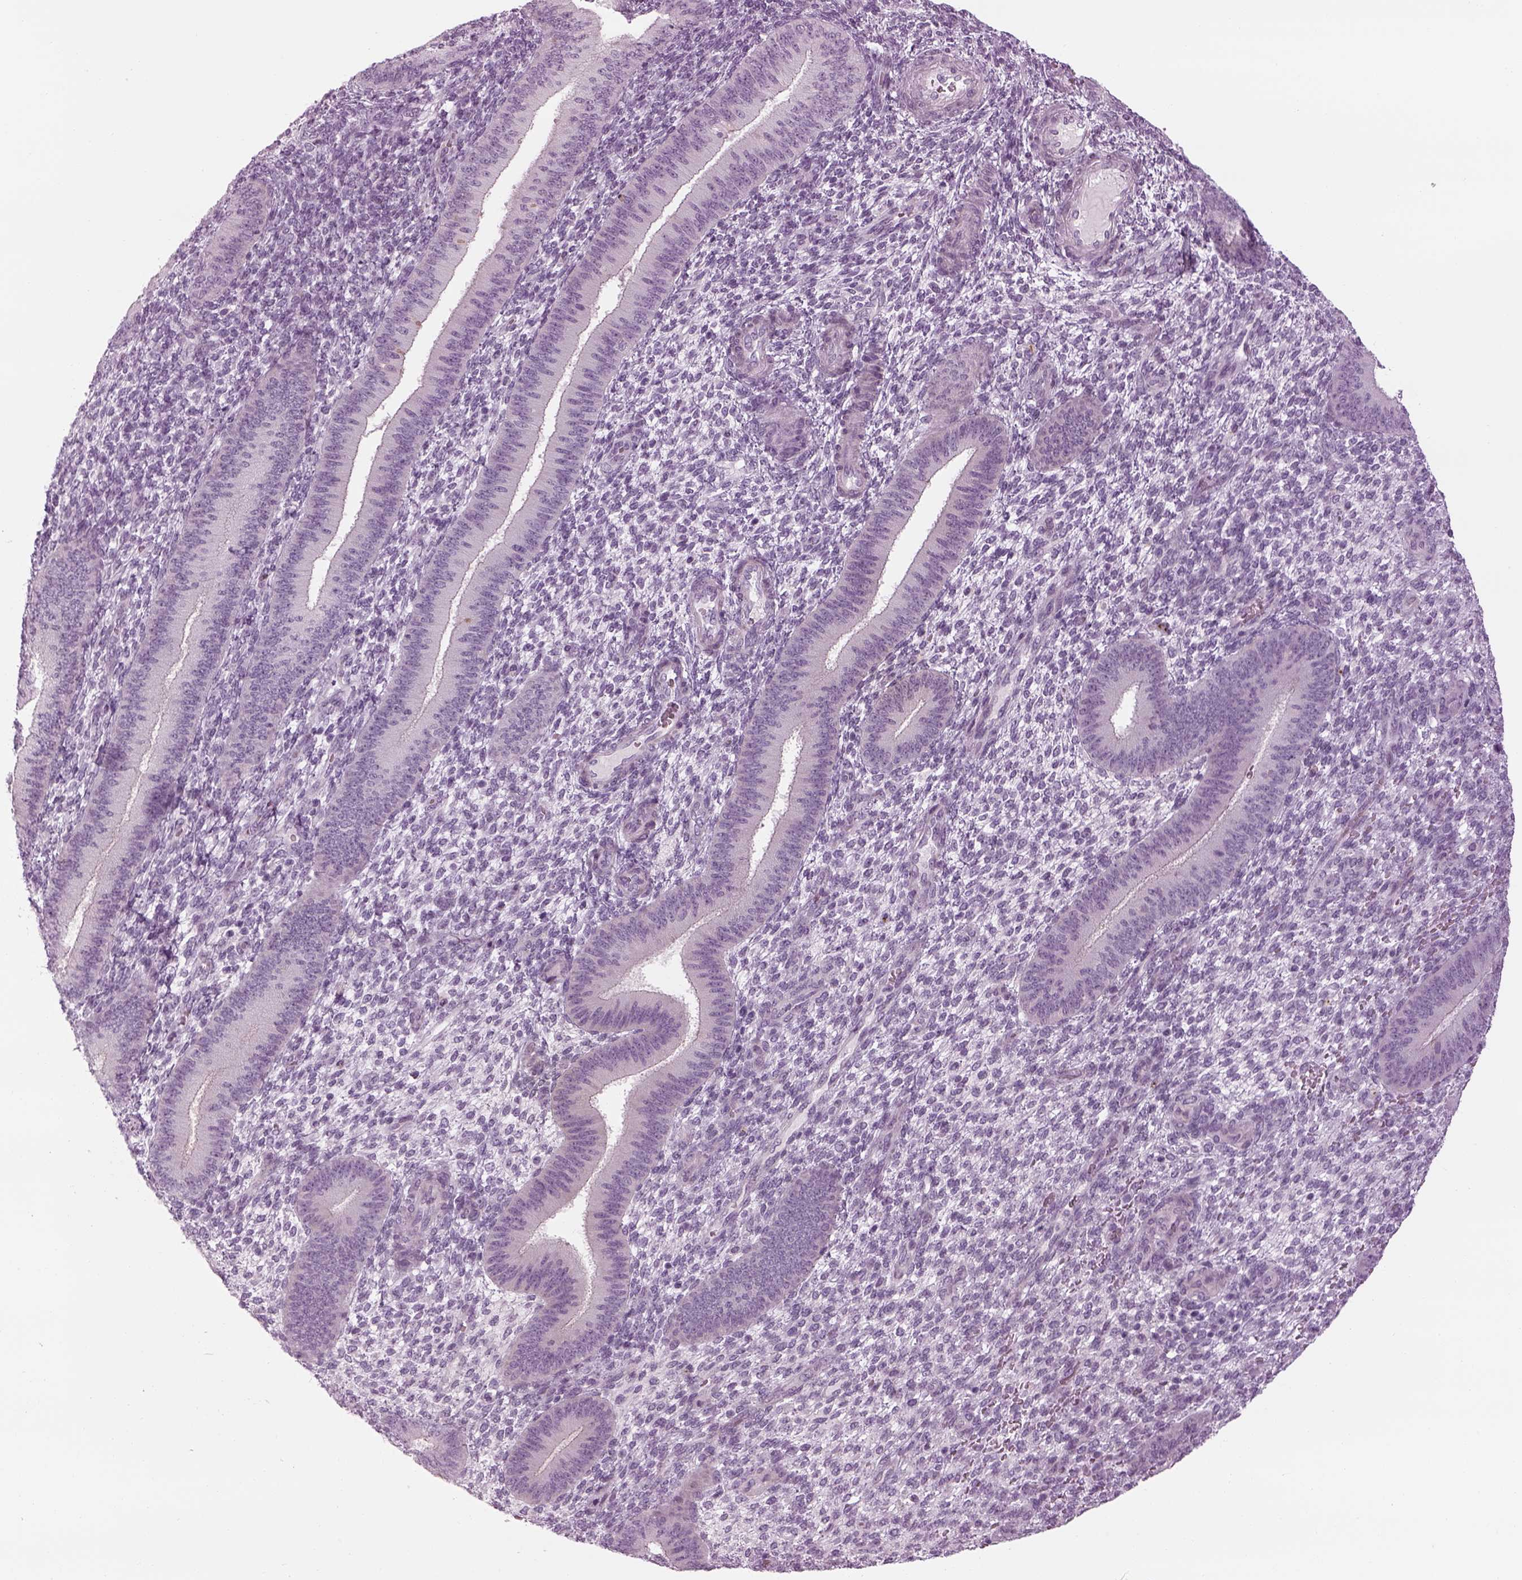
{"staining": {"intensity": "negative", "quantity": "none", "location": "none"}, "tissue": "endometrium", "cell_type": "Cells in endometrial stroma", "image_type": "normal", "snomed": [{"axis": "morphology", "description": "Normal tissue, NOS"}, {"axis": "topography", "description": "Endometrium"}], "caption": "Endometrium stained for a protein using immunohistochemistry (IHC) exhibits no positivity cells in endometrial stroma.", "gene": "LRRIQ3", "patient": {"sex": "female", "age": 39}}